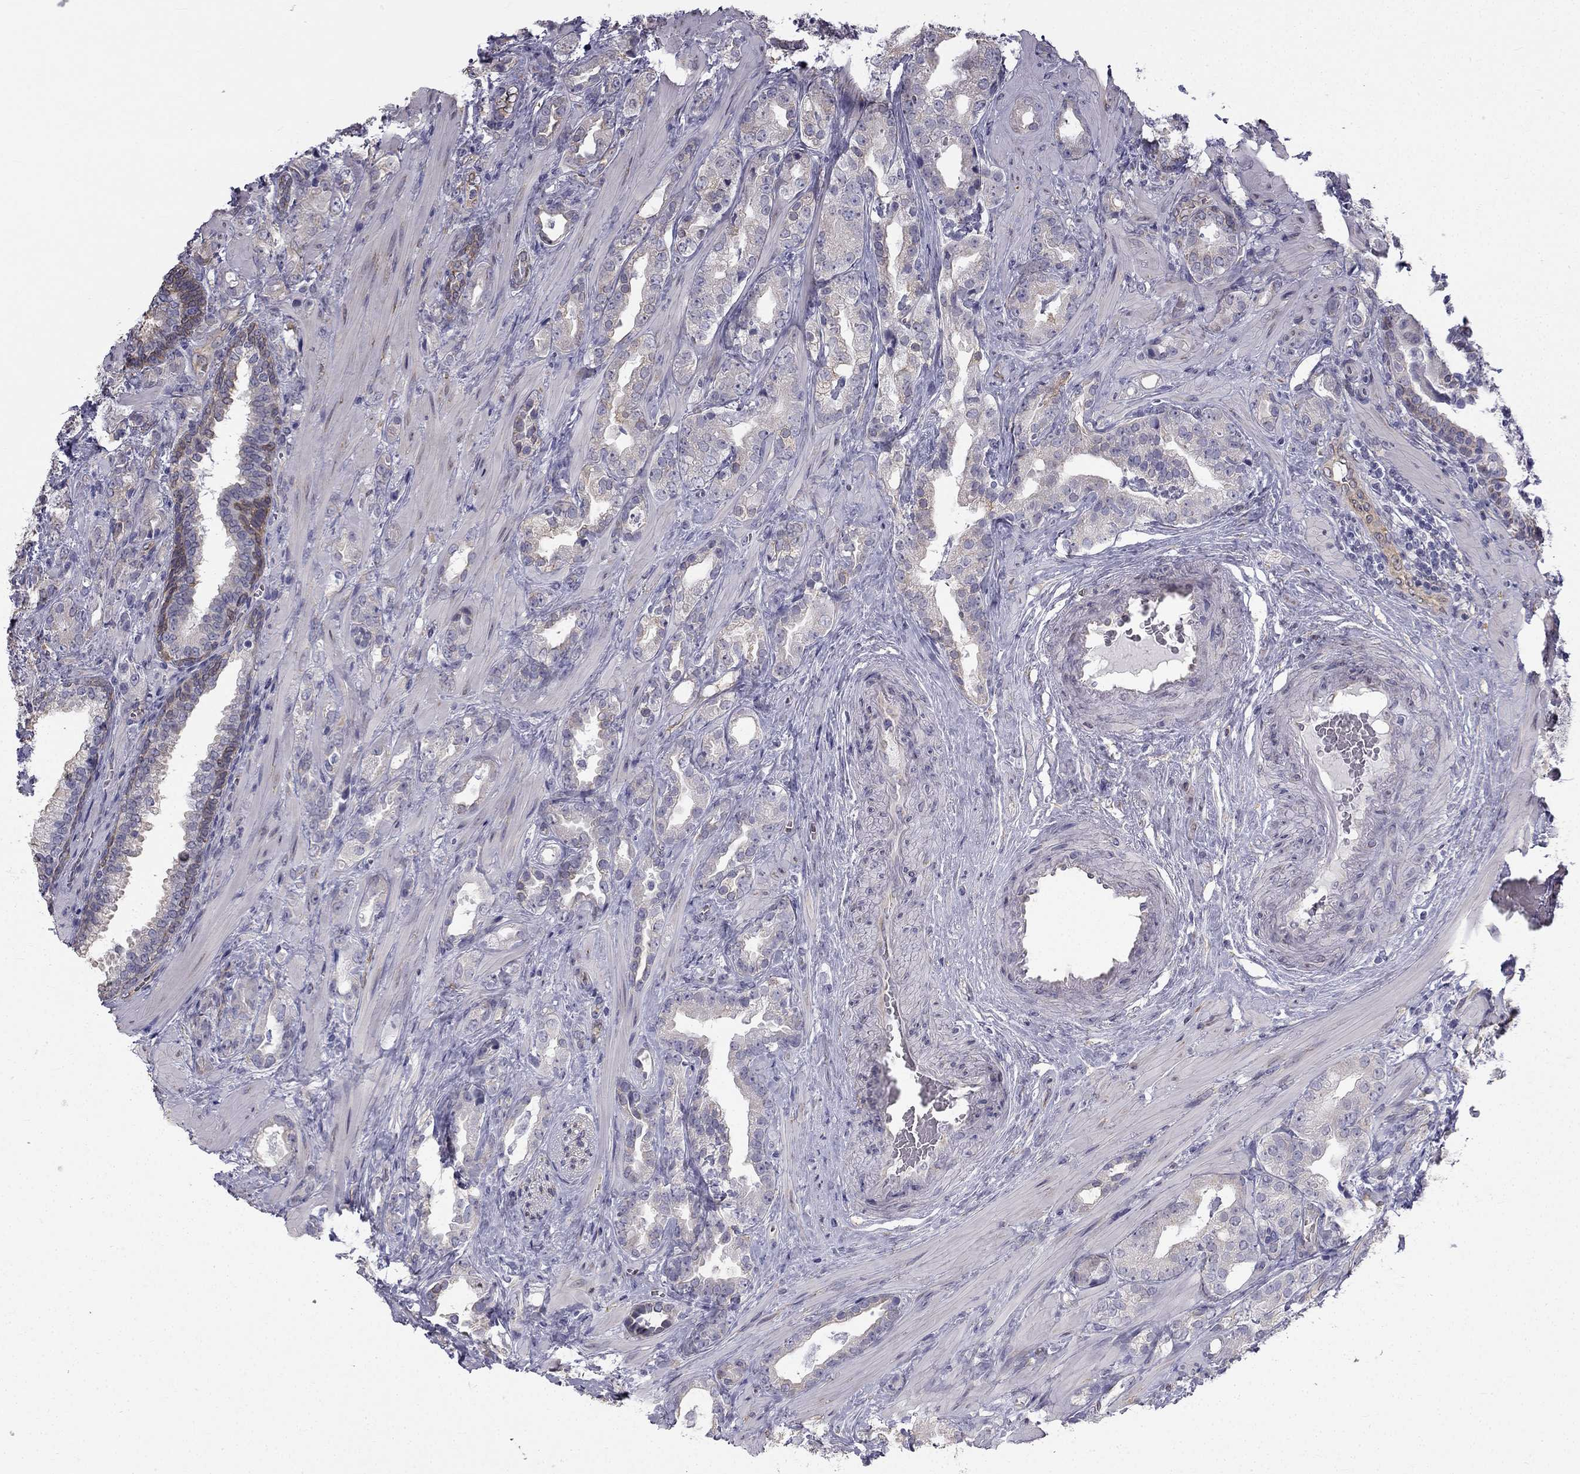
{"staining": {"intensity": "weak", "quantity": "<25%", "location": "cytoplasmic/membranous"}, "tissue": "prostate cancer", "cell_type": "Tumor cells", "image_type": "cancer", "snomed": [{"axis": "morphology", "description": "Adenocarcinoma, NOS"}, {"axis": "topography", "description": "Prostate"}], "caption": "Immunohistochemistry of prostate cancer (adenocarcinoma) demonstrates no positivity in tumor cells.", "gene": "CCDC40", "patient": {"sex": "male", "age": 57}}